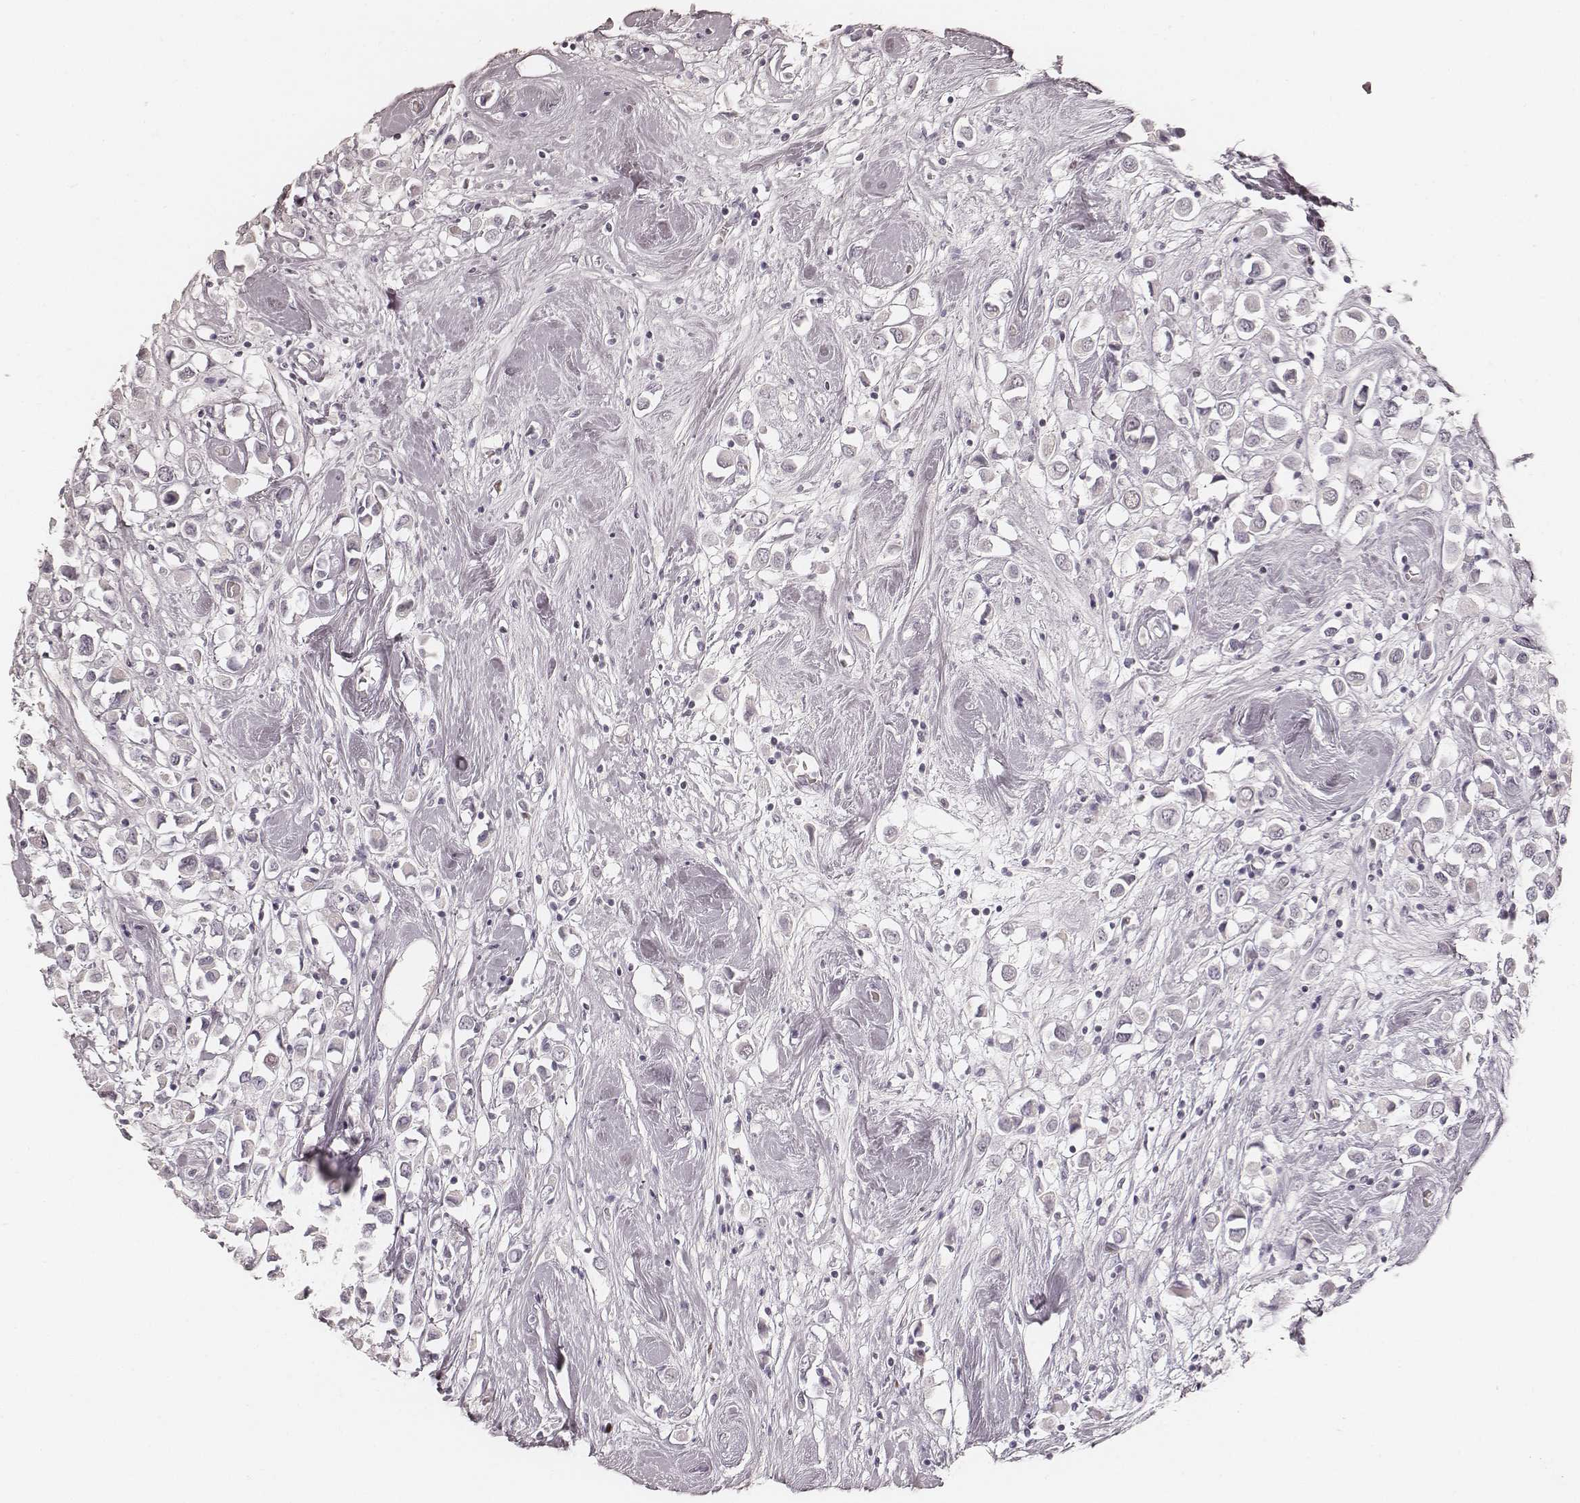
{"staining": {"intensity": "negative", "quantity": "none", "location": "none"}, "tissue": "breast cancer", "cell_type": "Tumor cells", "image_type": "cancer", "snomed": [{"axis": "morphology", "description": "Duct carcinoma"}, {"axis": "topography", "description": "Breast"}], "caption": "This is a micrograph of immunohistochemistry staining of breast cancer (intraductal carcinoma), which shows no positivity in tumor cells.", "gene": "TEX37", "patient": {"sex": "female", "age": 61}}